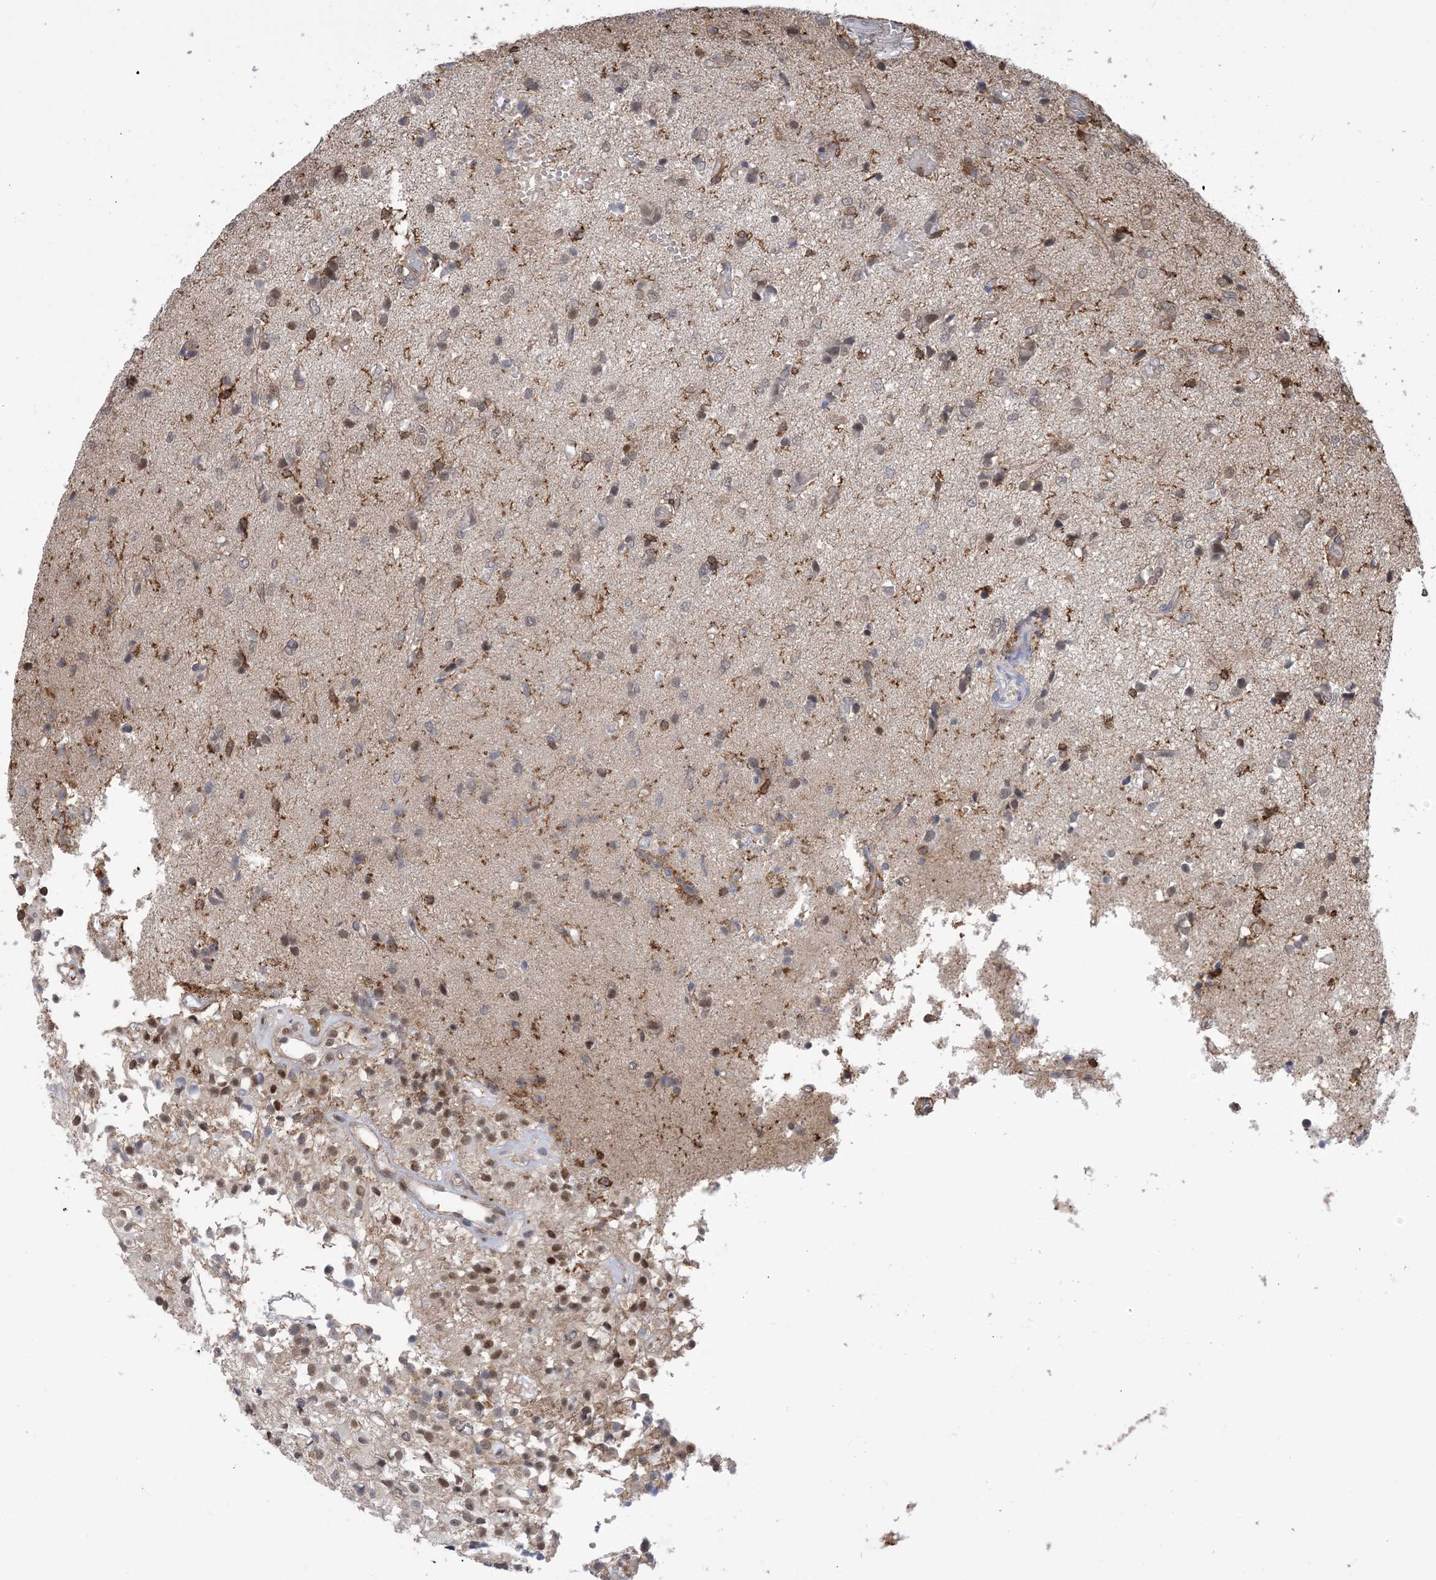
{"staining": {"intensity": "moderate", "quantity": "<25%", "location": "cytoplasmic/membranous,nuclear"}, "tissue": "glioma", "cell_type": "Tumor cells", "image_type": "cancer", "snomed": [{"axis": "morphology", "description": "Glioma, malignant, High grade"}, {"axis": "topography", "description": "Brain"}], "caption": "The immunohistochemical stain labels moderate cytoplasmic/membranous and nuclear staining in tumor cells of glioma tissue.", "gene": "ZNF8", "patient": {"sex": "female", "age": 59}}